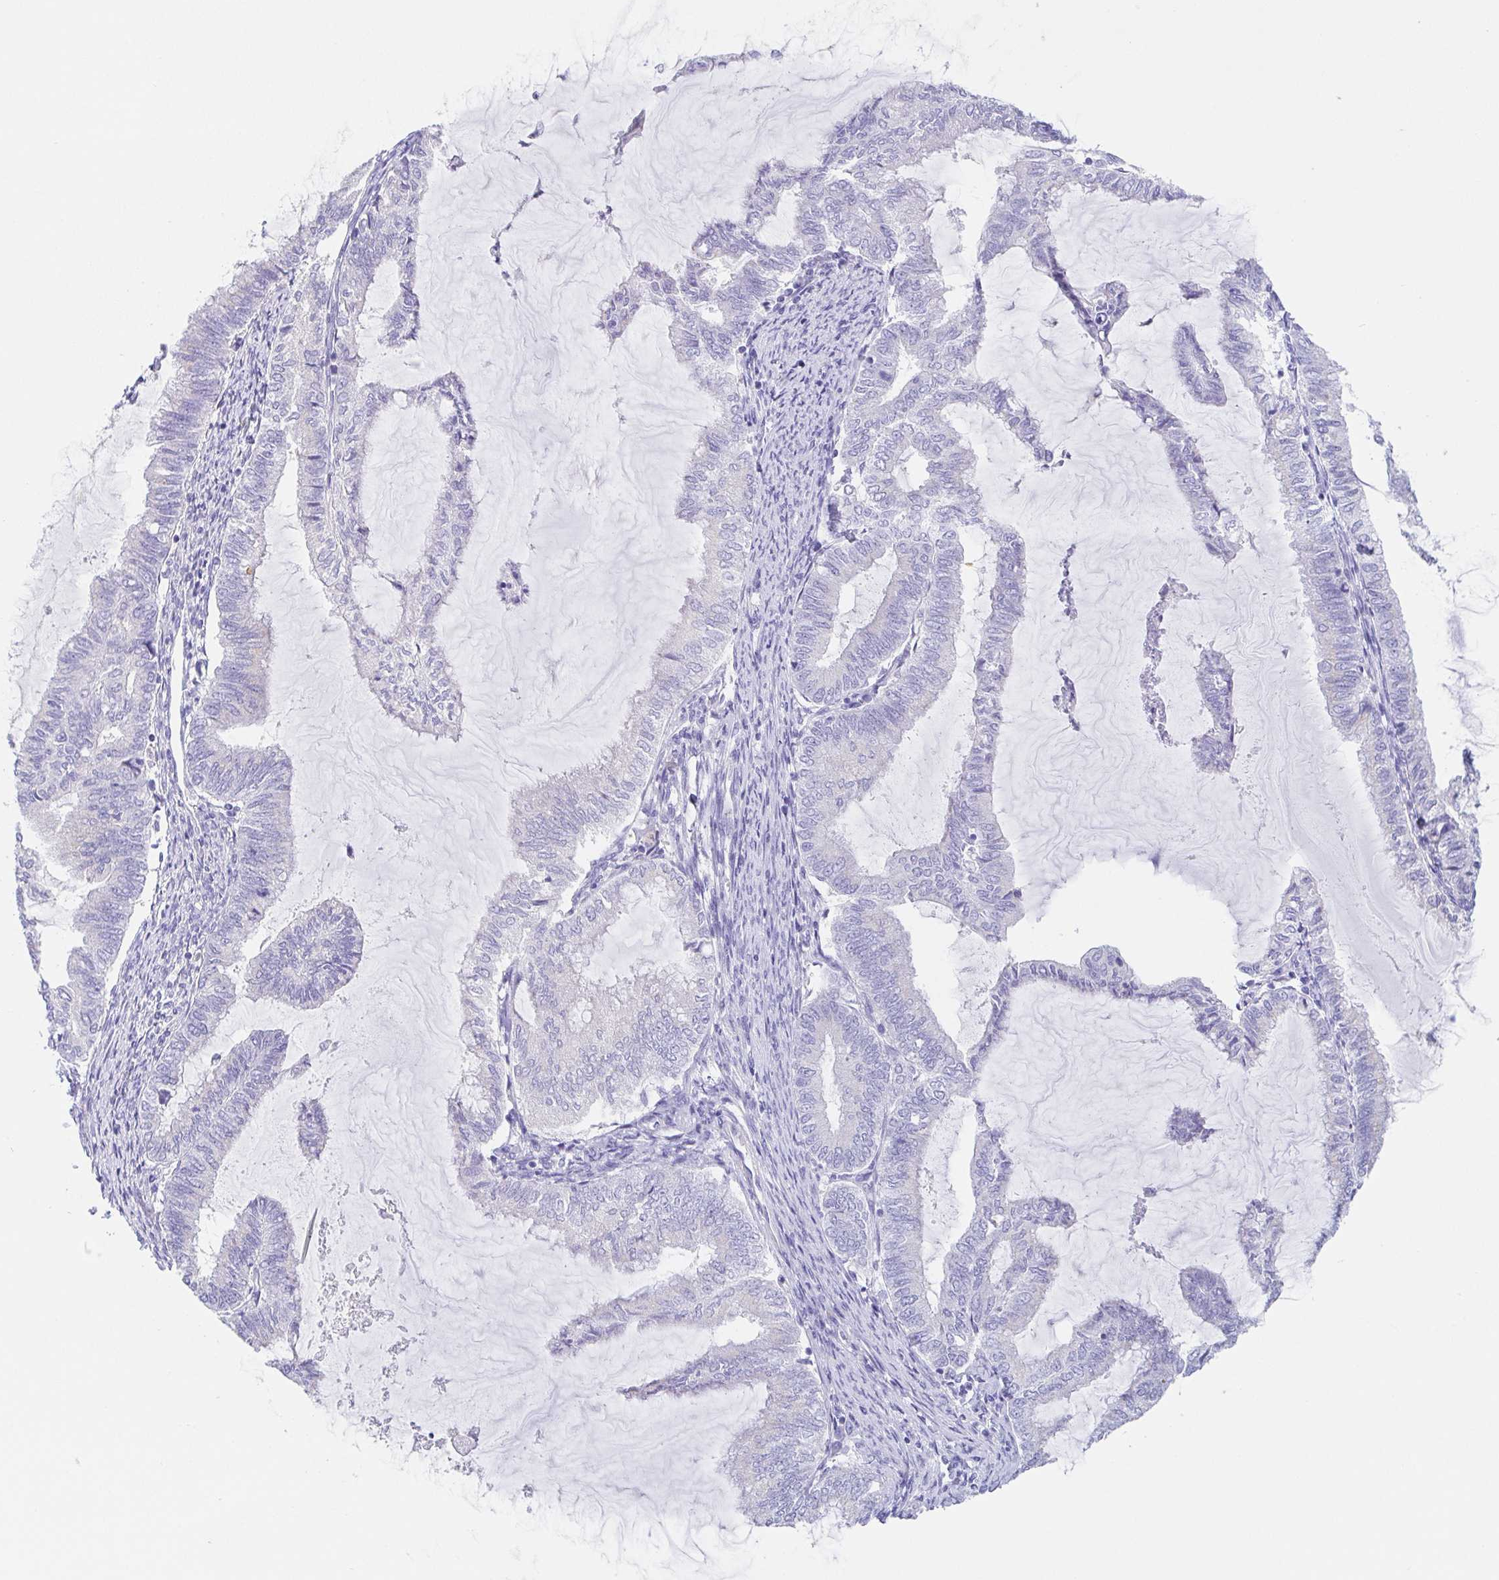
{"staining": {"intensity": "negative", "quantity": "none", "location": "none"}, "tissue": "endometrial cancer", "cell_type": "Tumor cells", "image_type": "cancer", "snomed": [{"axis": "morphology", "description": "Adenocarcinoma, NOS"}, {"axis": "topography", "description": "Endometrium"}], "caption": "Tumor cells show no significant protein positivity in endometrial cancer (adenocarcinoma). The staining is performed using DAB brown chromogen with nuclei counter-stained in using hematoxylin.", "gene": "SCG3", "patient": {"sex": "female", "age": 79}}